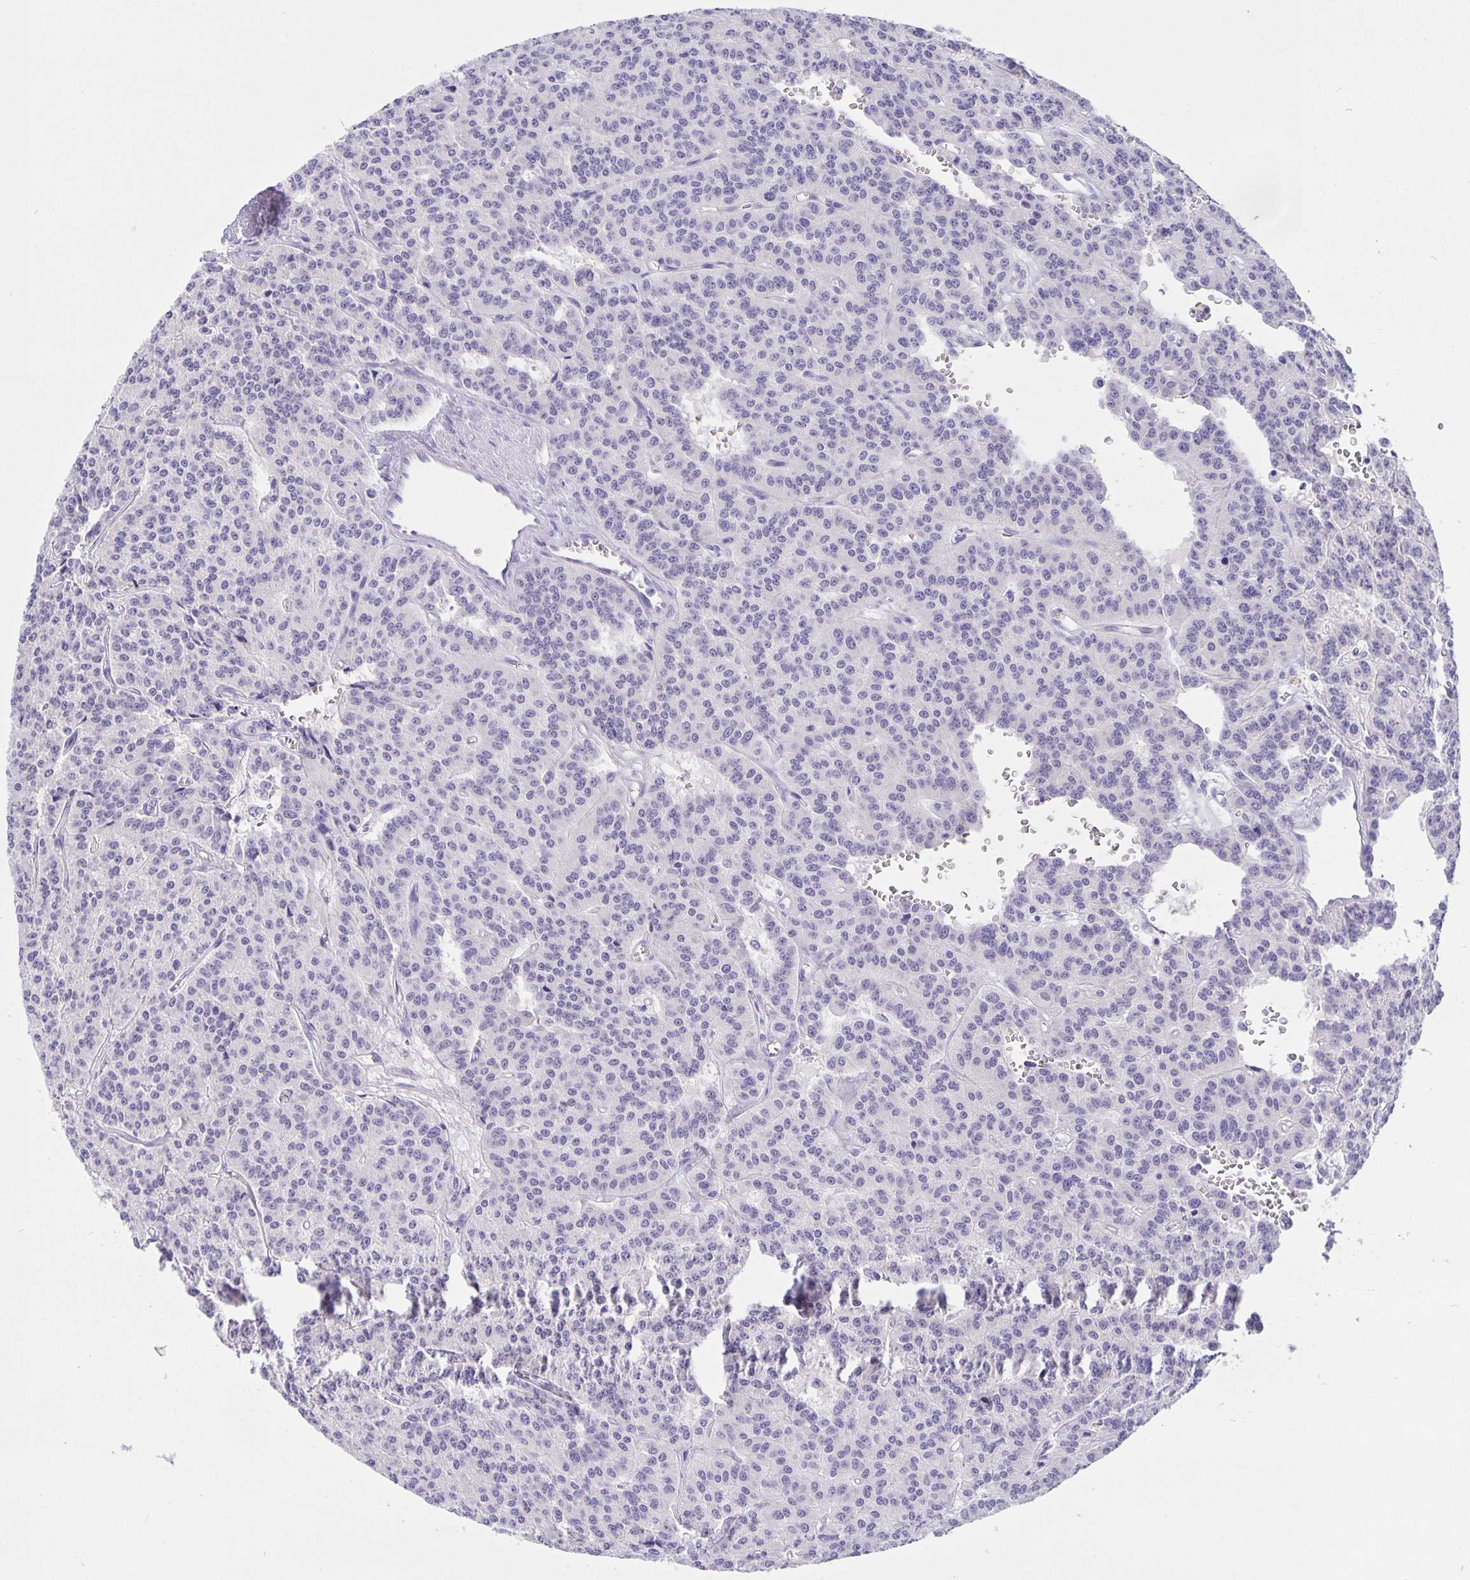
{"staining": {"intensity": "negative", "quantity": "none", "location": "none"}, "tissue": "carcinoid", "cell_type": "Tumor cells", "image_type": "cancer", "snomed": [{"axis": "morphology", "description": "Carcinoid, malignant, NOS"}, {"axis": "topography", "description": "Lung"}], "caption": "Tumor cells are negative for brown protein staining in carcinoid.", "gene": "ERMN", "patient": {"sex": "female", "age": 71}}